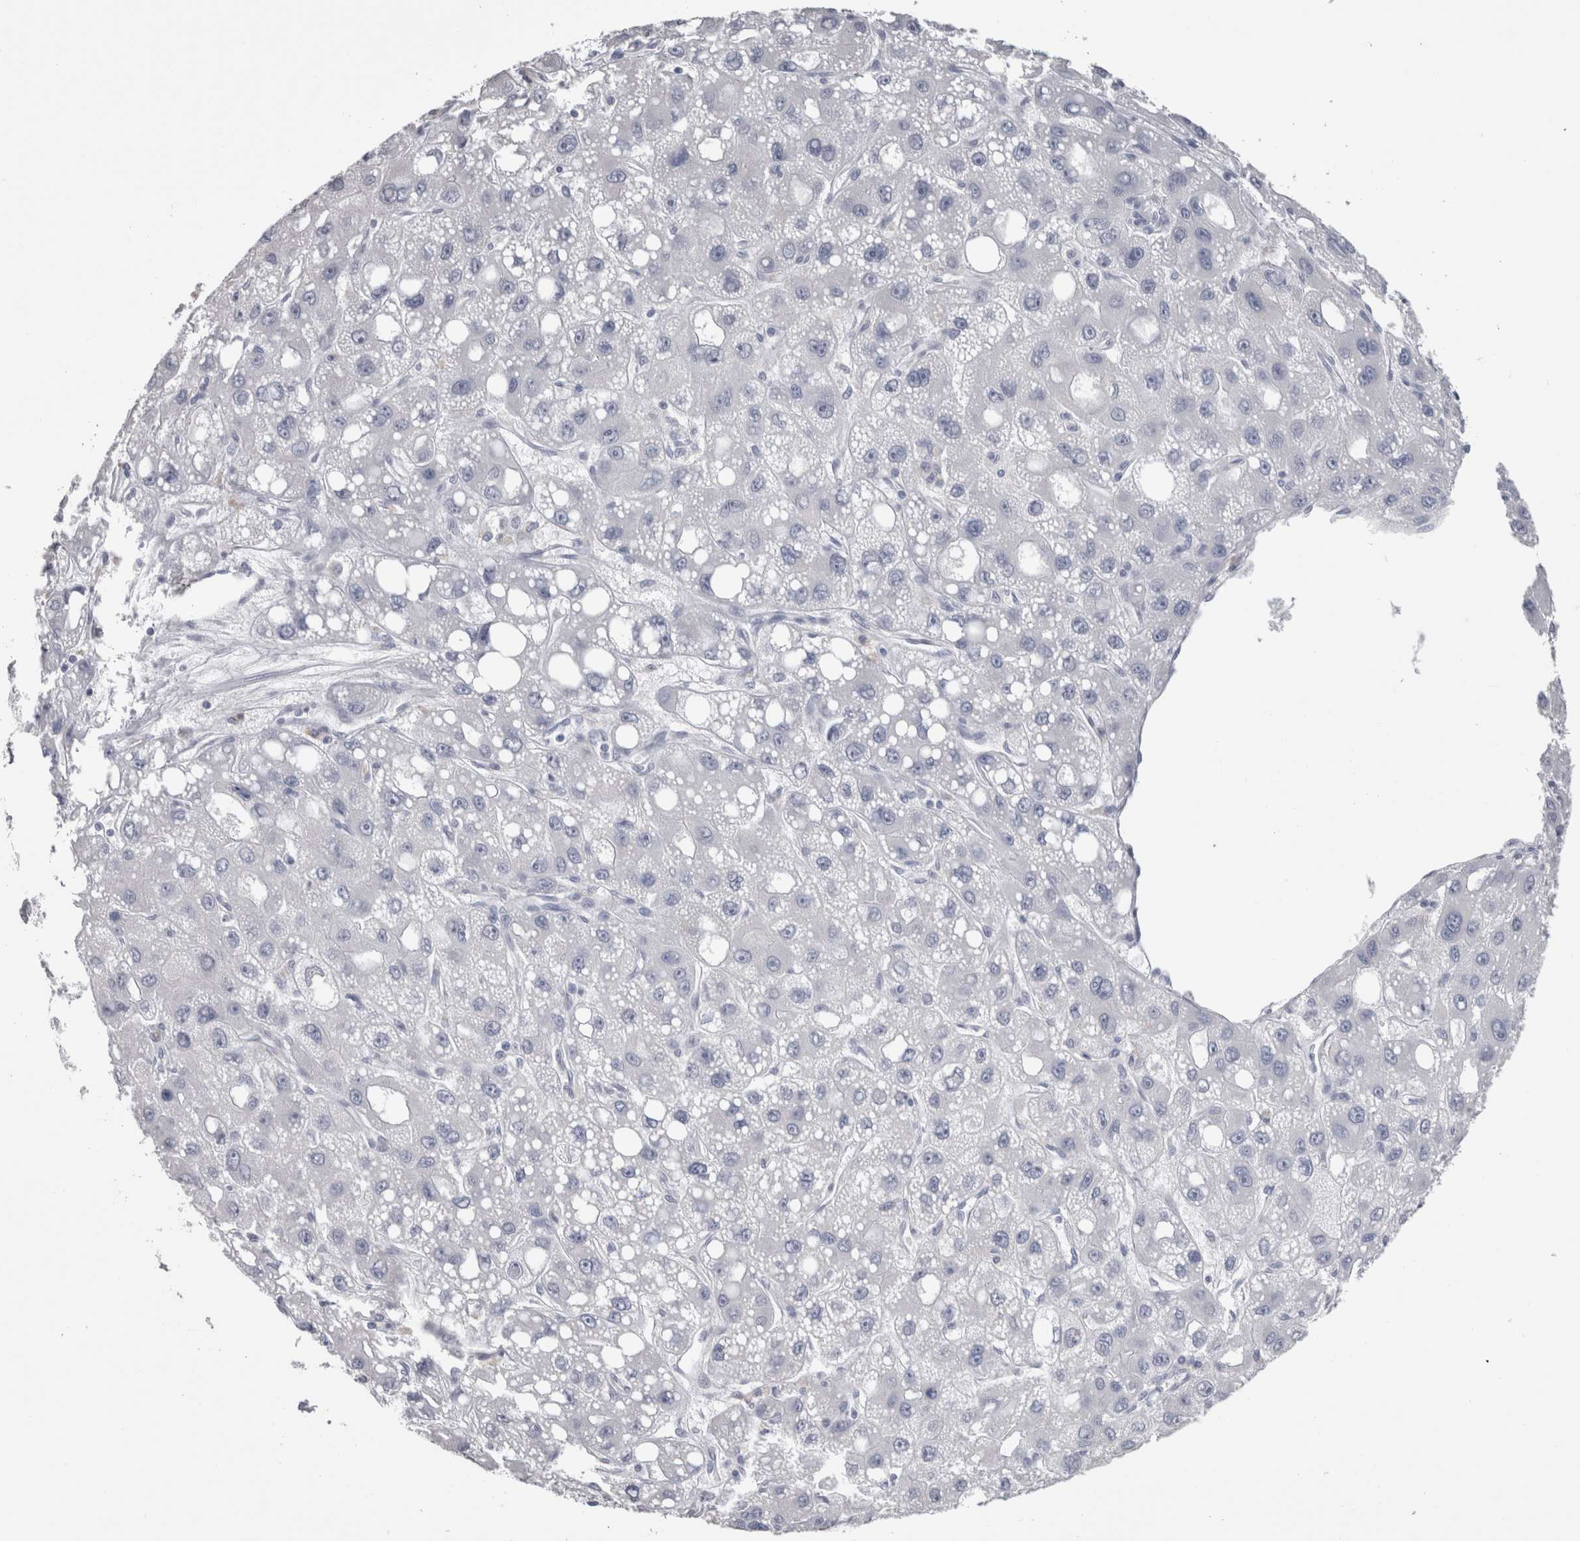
{"staining": {"intensity": "negative", "quantity": "none", "location": "none"}, "tissue": "liver cancer", "cell_type": "Tumor cells", "image_type": "cancer", "snomed": [{"axis": "morphology", "description": "Carcinoma, Hepatocellular, NOS"}, {"axis": "topography", "description": "Liver"}], "caption": "The immunohistochemistry (IHC) image has no significant expression in tumor cells of liver hepatocellular carcinoma tissue. (Stains: DAB (3,3'-diaminobenzidine) immunohistochemistry with hematoxylin counter stain, Microscopy: brightfield microscopy at high magnification).", "gene": "CA8", "patient": {"sex": "male", "age": 55}}